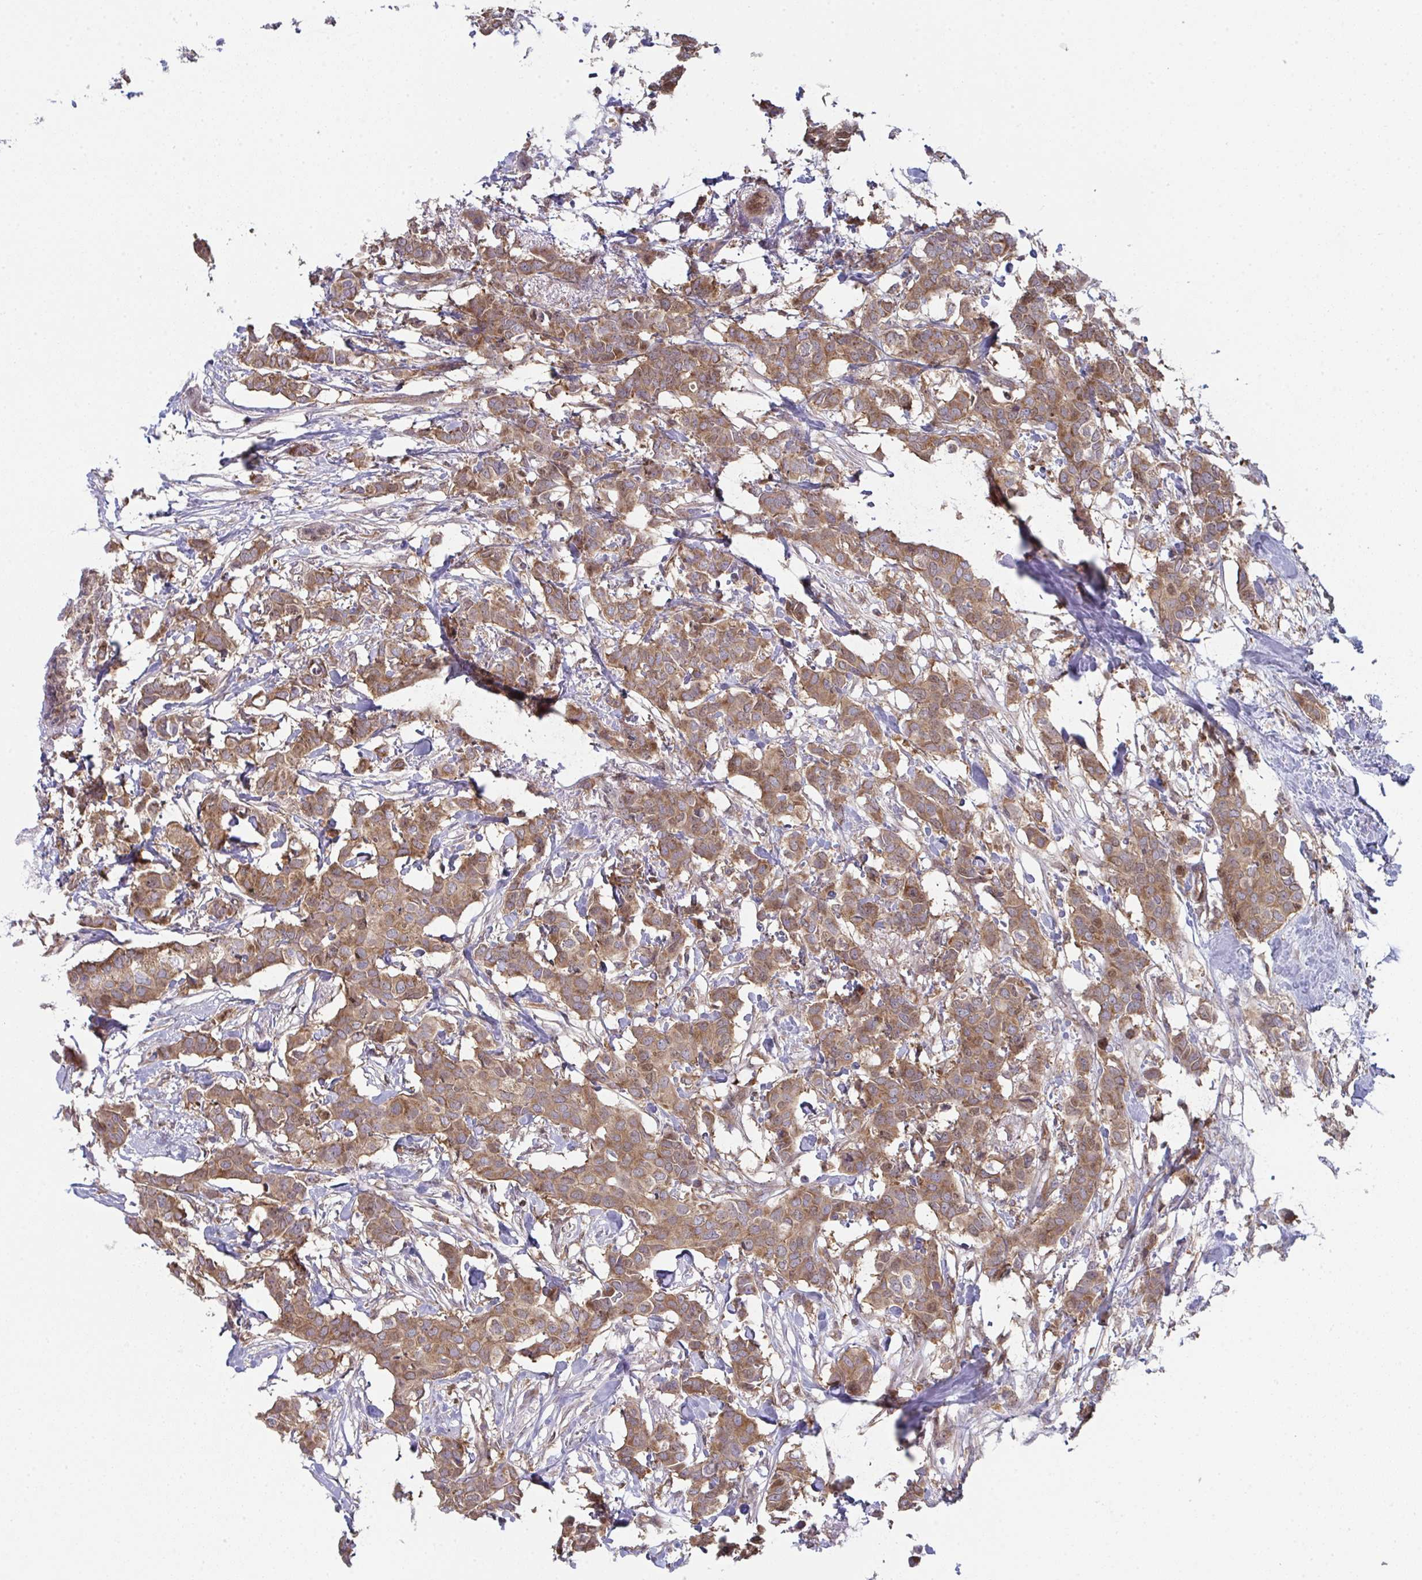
{"staining": {"intensity": "moderate", "quantity": ">75%", "location": "cytoplasmic/membranous,nuclear"}, "tissue": "breast cancer", "cell_type": "Tumor cells", "image_type": "cancer", "snomed": [{"axis": "morphology", "description": "Duct carcinoma"}, {"axis": "topography", "description": "Breast"}], "caption": "Immunohistochemistry (DAB) staining of human infiltrating ductal carcinoma (breast) exhibits moderate cytoplasmic/membranous and nuclear protein expression in approximately >75% of tumor cells.", "gene": "ALDH16A1", "patient": {"sex": "female", "age": 62}}